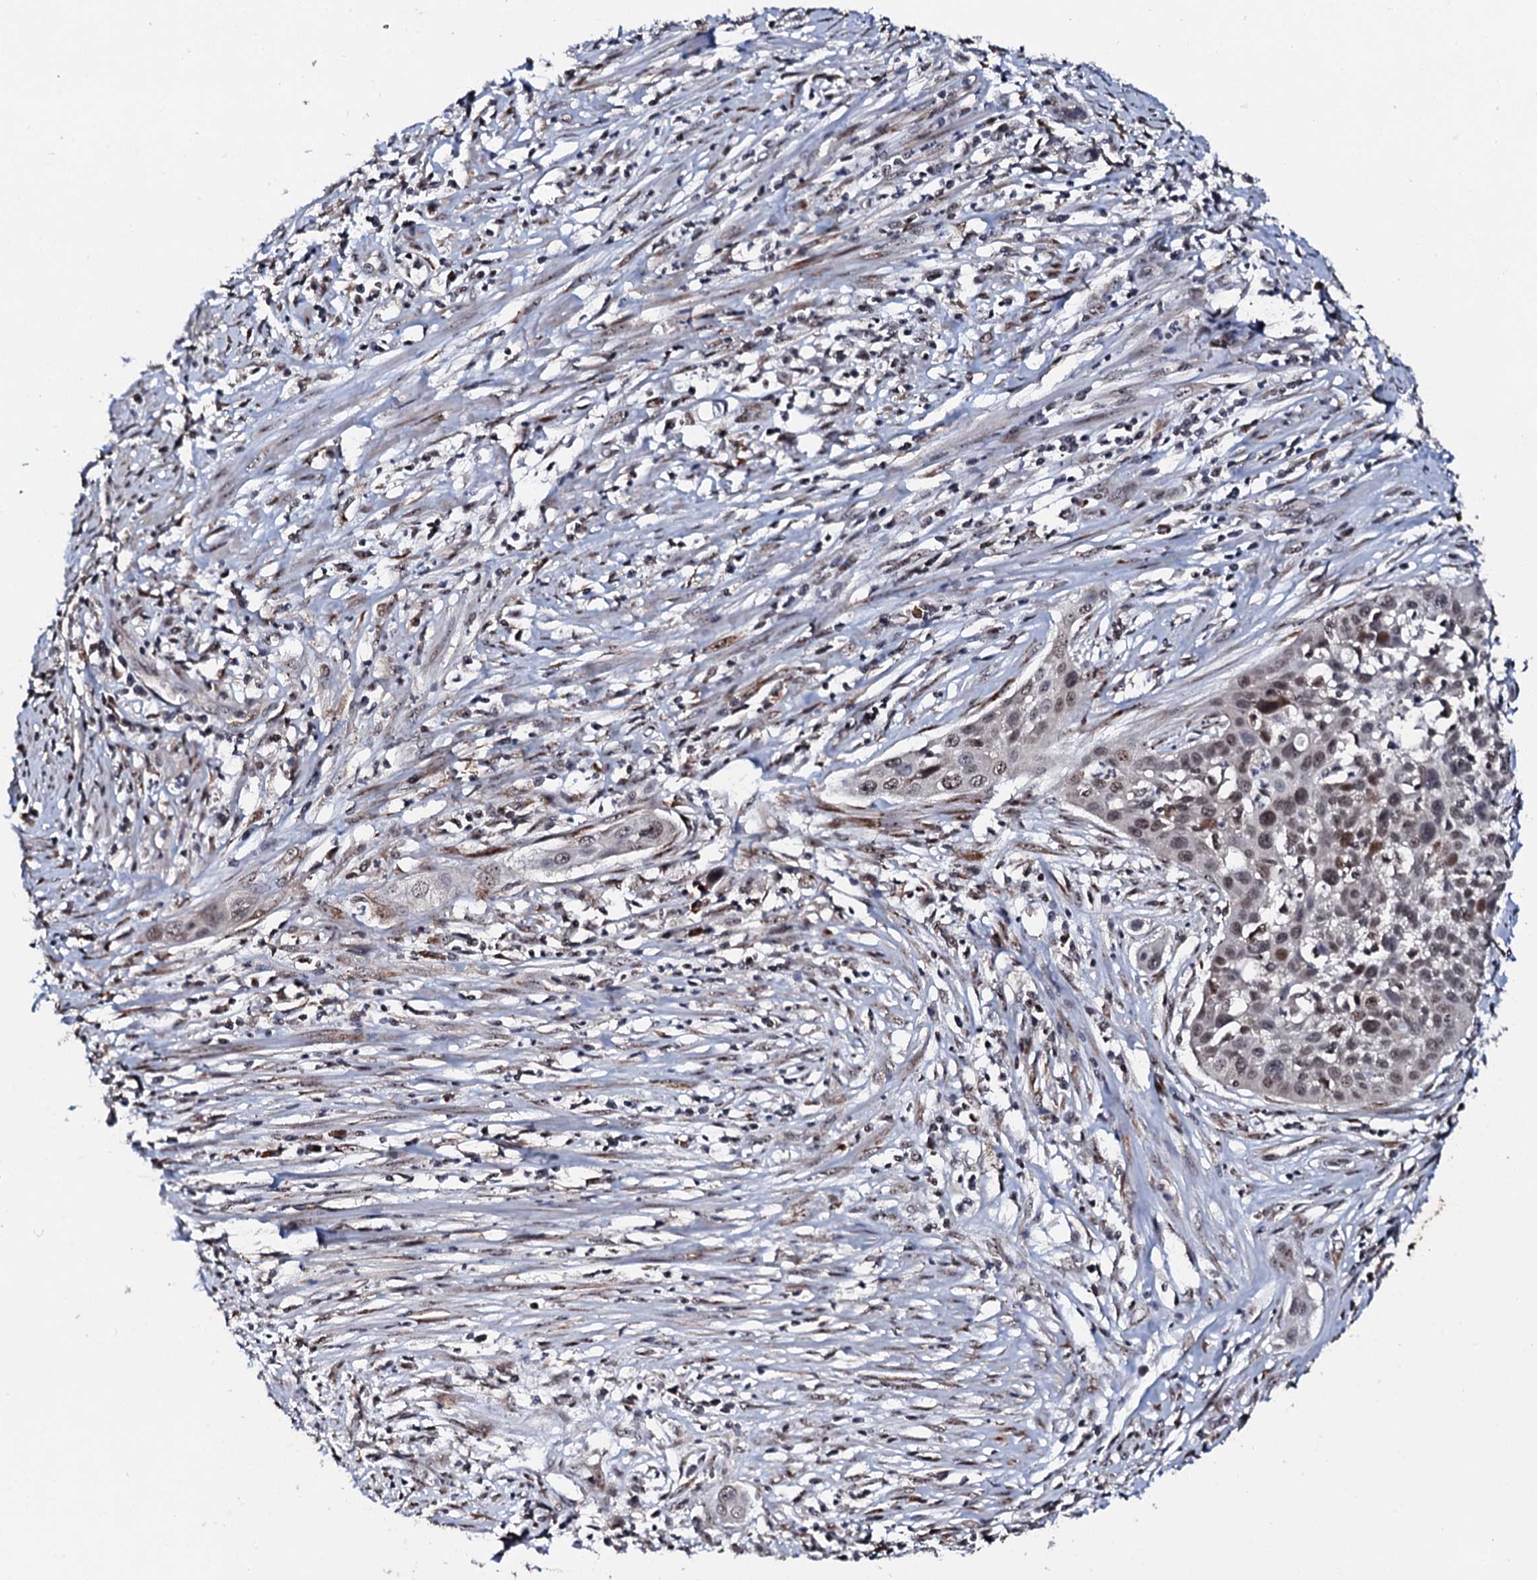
{"staining": {"intensity": "moderate", "quantity": "<25%", "location": "nuclear"}, "tissue": "cervical cancer", "cell_type": "Tumor cells", "image_type": "cancer", "snomed": [{"axis": "morphology", "description": "Squamous cell carcinoma, NOS"}, {"axis": "topography", "description": "Cervix"}], "caption": "An image of human squamous cell carcinoma (cervical) stained for a protein demonstrates moderate nuclear brown staining in tumor cells.", "gene": "FAM111A", "patient": {"sex": "female", "age": 34}}